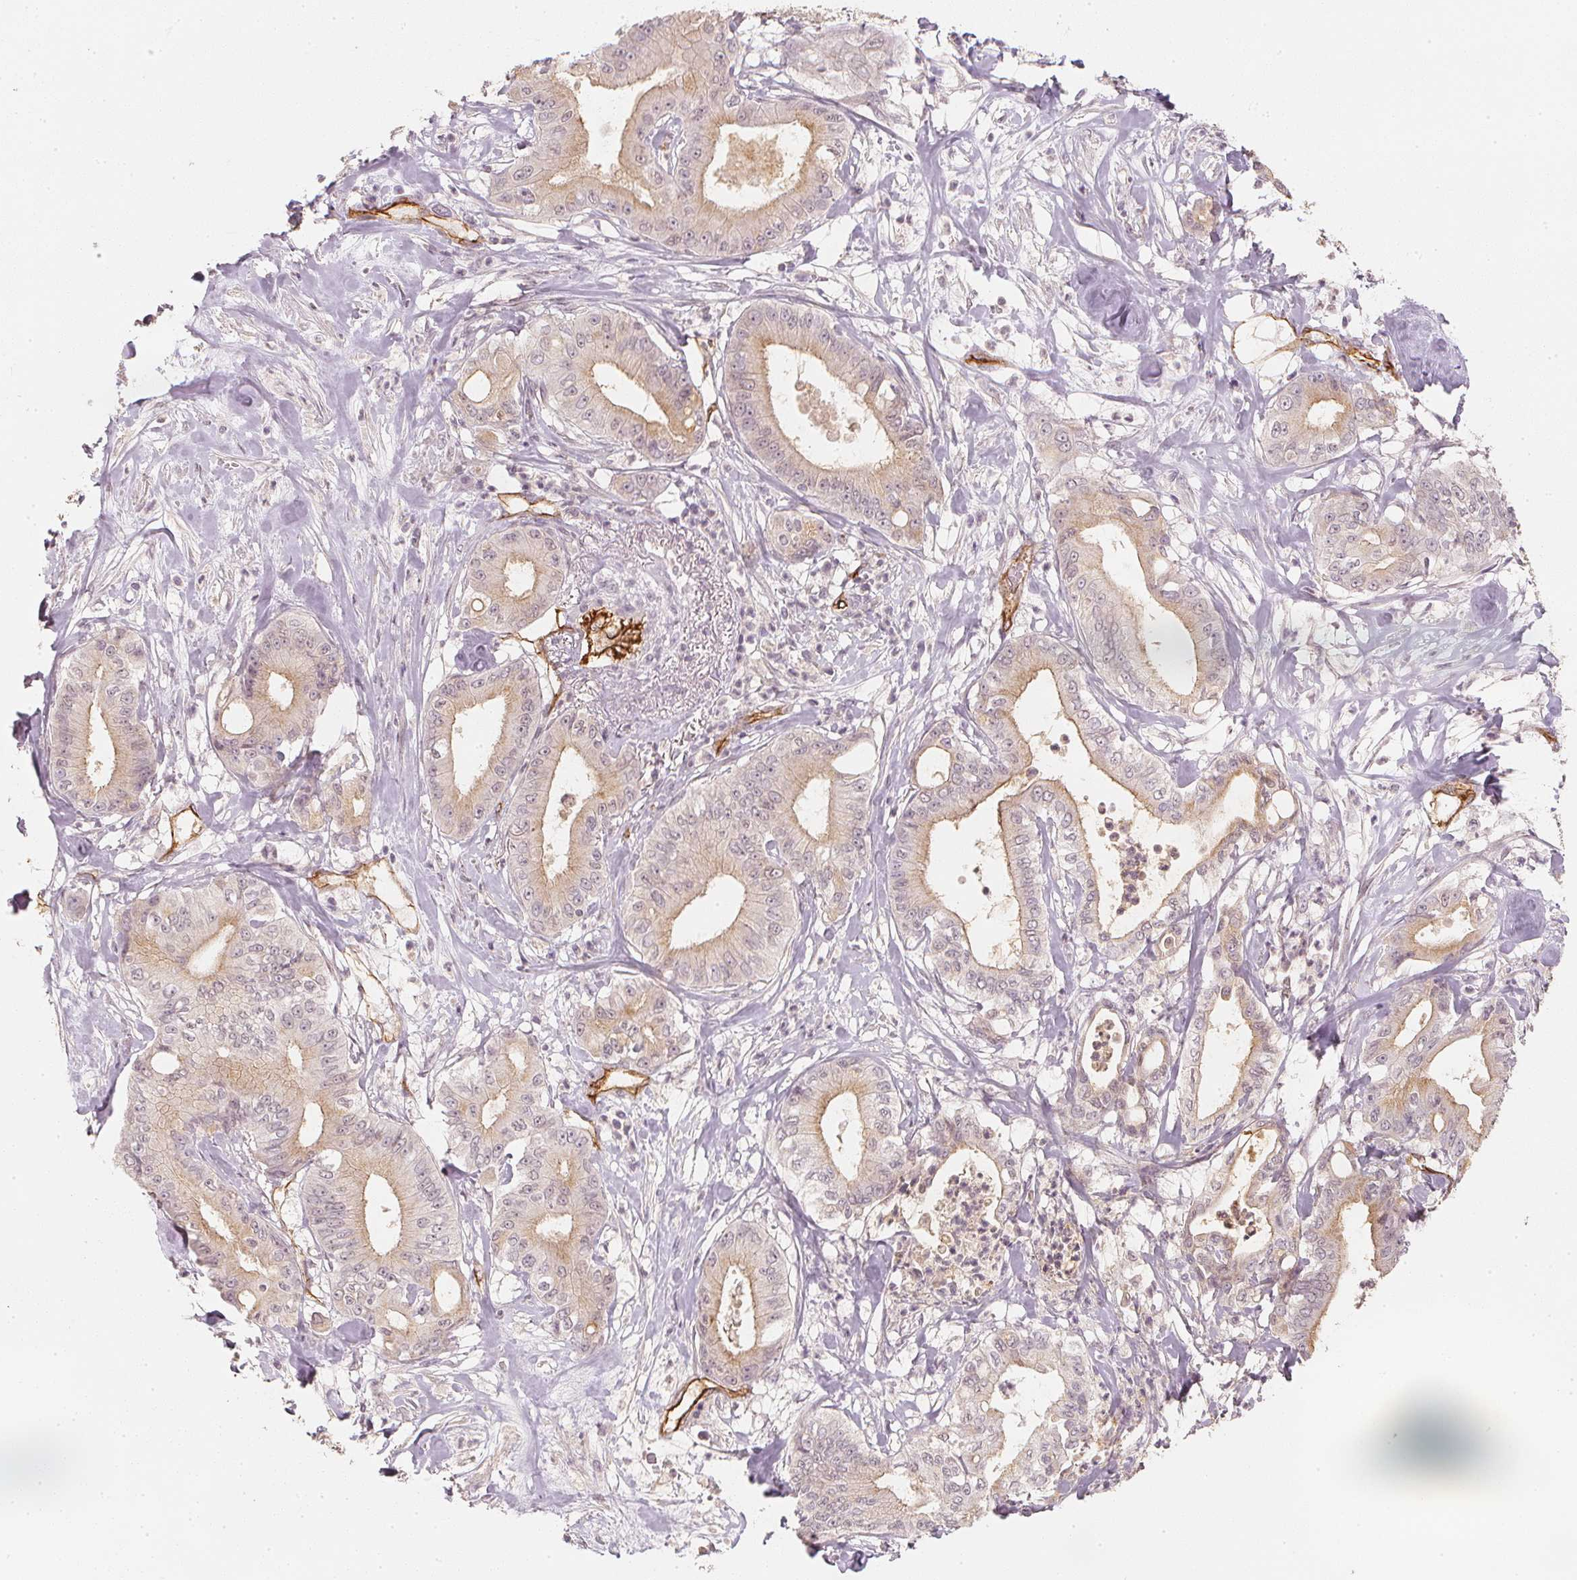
{"staining": {"intensity": "weak", "quantity": "<25%", "location": "cytoplasmic/membranous"}, "tissue": "pancreatic cancer", "cell_type": "Tumor cells", "image_type": "cancer", "snomed": [{"axis": "morphology", "description": "Adenocarcinoma, NOS"}, {"axis": "topography", "description": "Pancreas"}], "caption": "Immunohistochemistry photomicrograph of neoplastic tissue: human pancreatic cancer (adenocarcinoma) stained with DAB (3,3'-diaminobenzidine) reveals no significant protein positivity in tumor cells. (Immunohistochemistry (ihc), brightfield microscopy, high magnification).", "gene": "CIB1", "patient": {"sex": "male", "age": 71}}